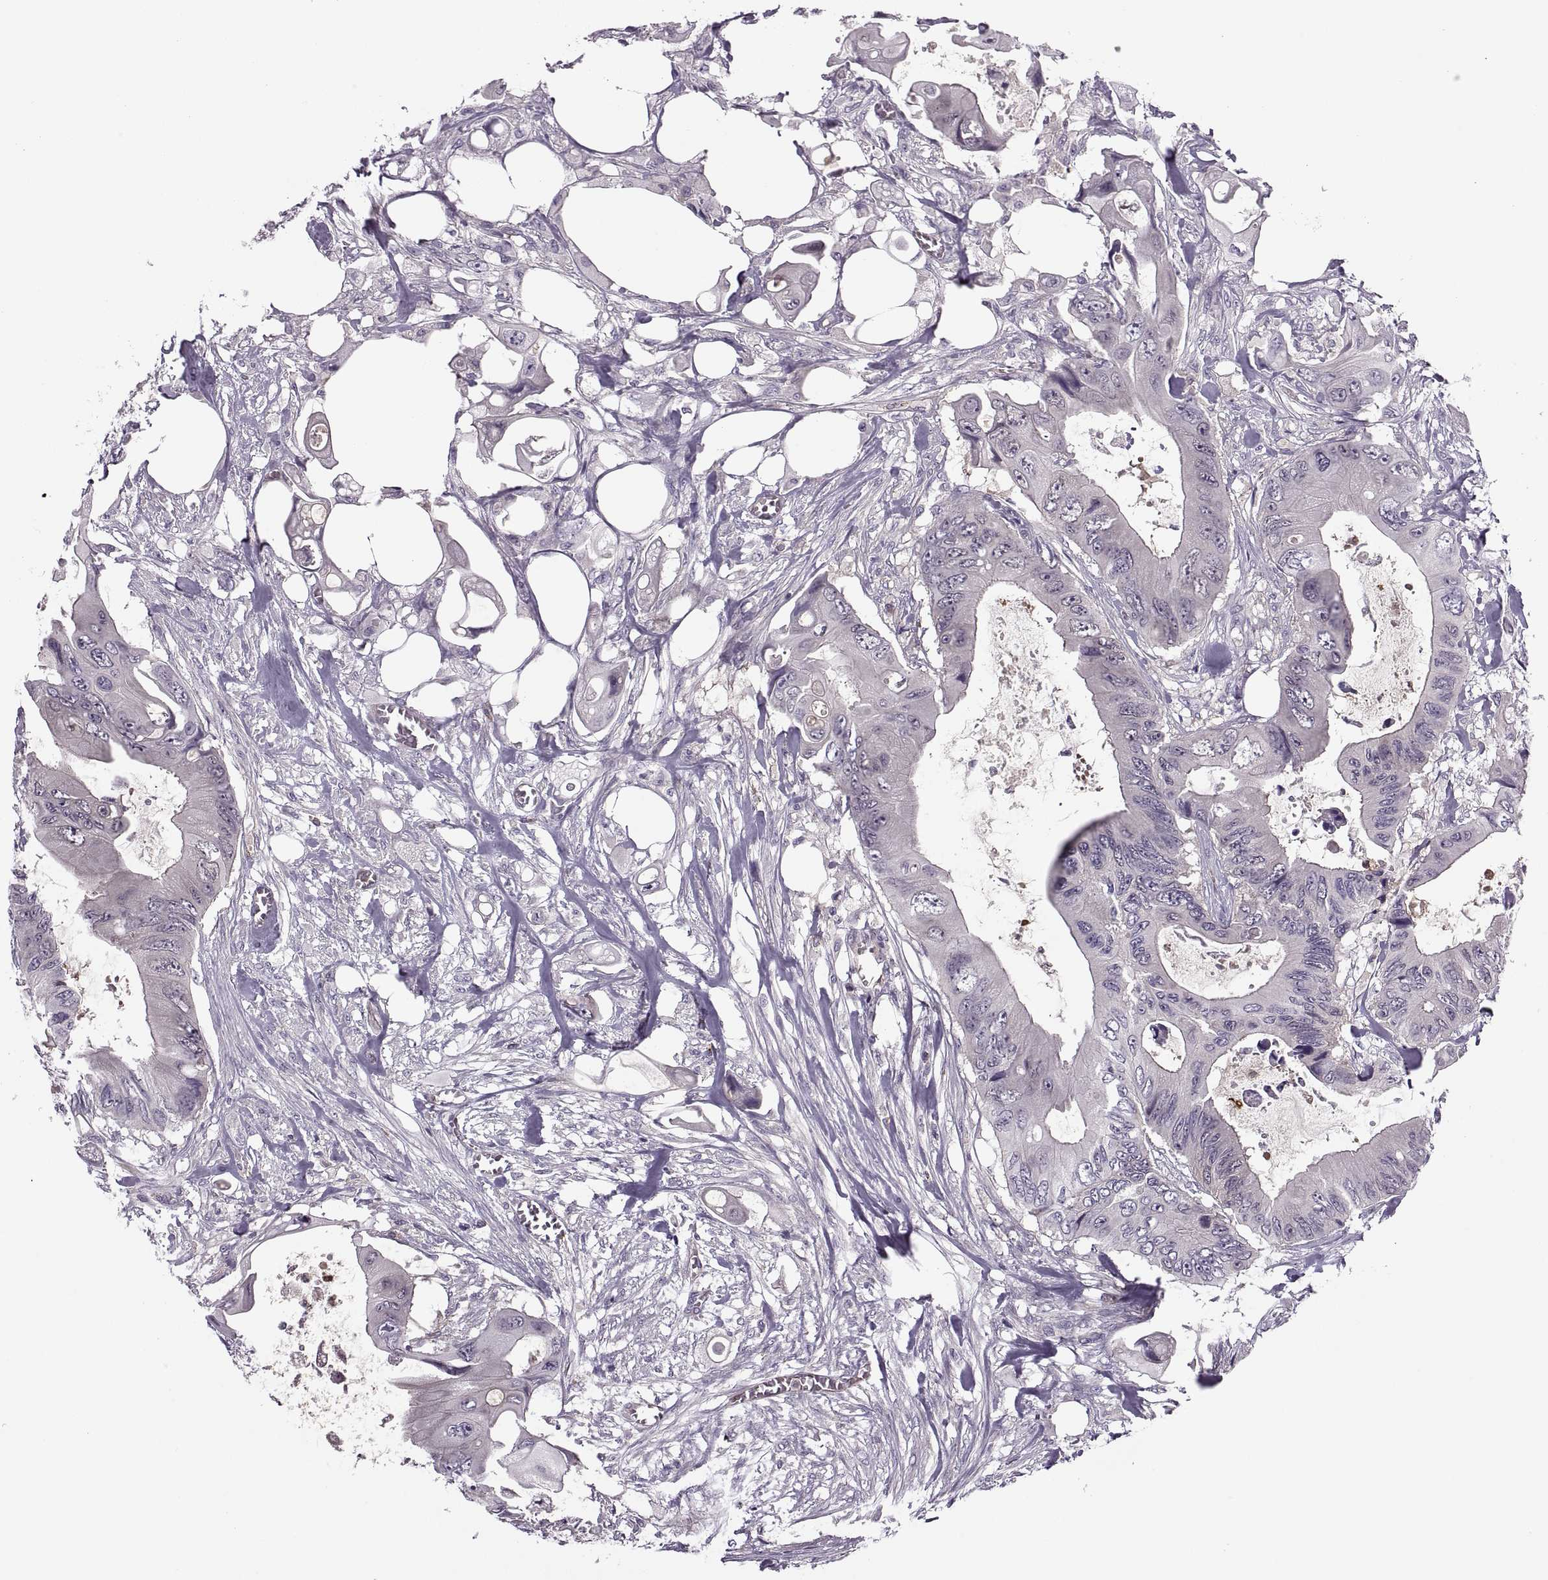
{"staining": {"intensity": "negative", "quantity": "none", "location": "none"}, "tissue": "colorectal cancer", "cell_type": "Tumor cells", "image_type": "cancer", "snomed": [{"axis": "morphology", "description": "Adenocarcinoma, NOS"}, {"axis": "topography", "description": "Rectum"}], "caption": "Tumor cells are negative for brown protein staining in adenocarcinoma (colorectal). Brightfield microscopy of immunohistochemistry stained with DAB (brown) and hematoxylin (blue), captured at high magnification.", "gene": "SLC2A3", "patient": {"sex": "male", "age": 63}}